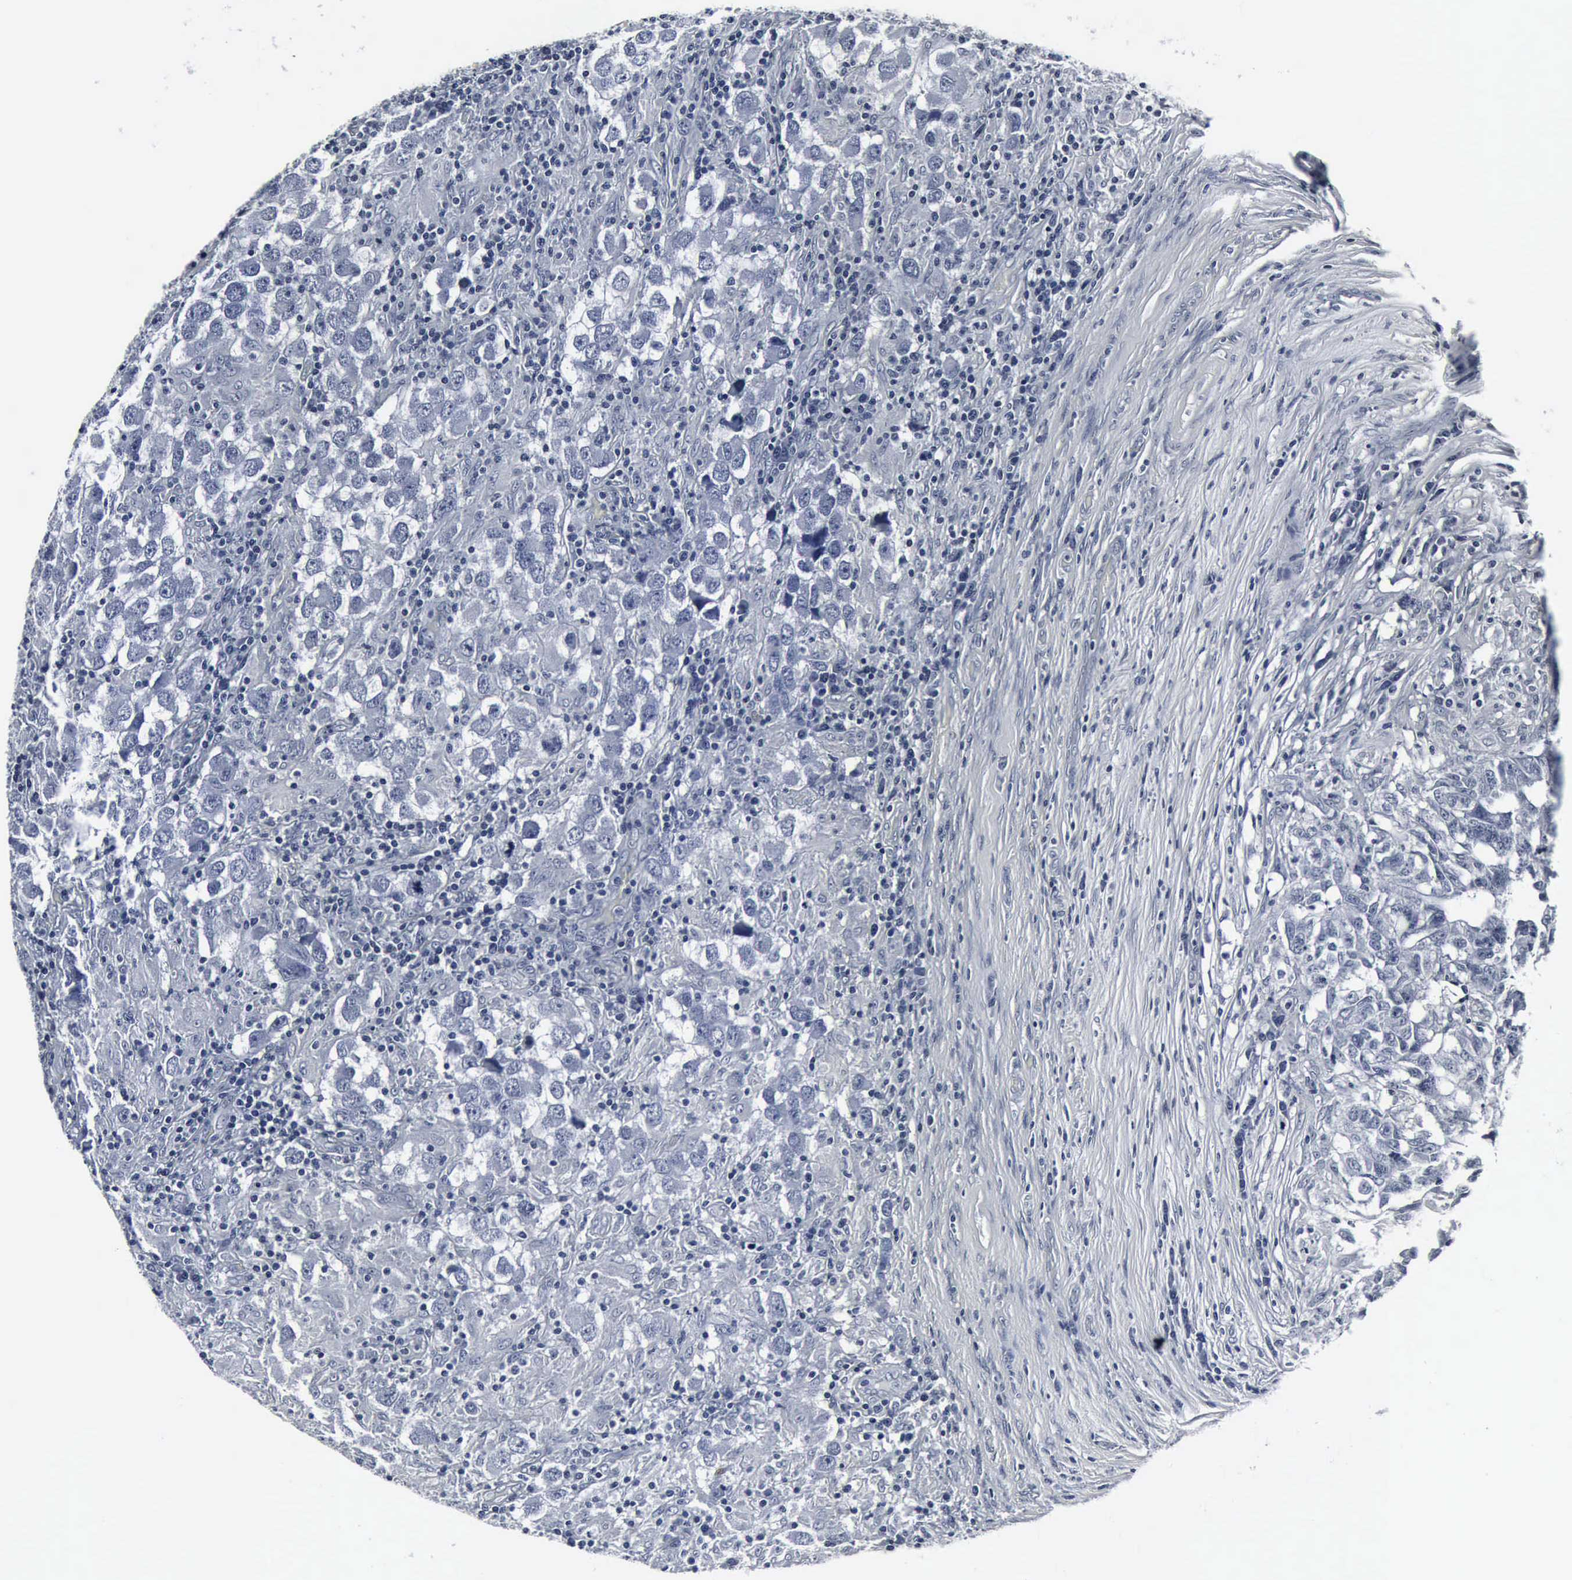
{"staining": {"intensity": "negative", "quantity": "none", "location": "none"}, "tissue": "testis cancer", "cell_type": "Tumor cells", "image_type": "cancer", "snomed": [{"axis": "morphology", "description": "Carcinoma, Embryonal, NOS"}, {"axis": "topography", "description": "Testis"}], "caption": "Tumor cells show no significant expression in testis cancer (embryonal carcinoma). Brightfield microscopy of immunohistochemistry (IHC) stained with DAB (3,3'-diaminobenzidine) (brown) and hematoxylin (blue), captured at high magnification.", "gene": "SNAP25", "patient": {"sex": "male", "age": 21}}